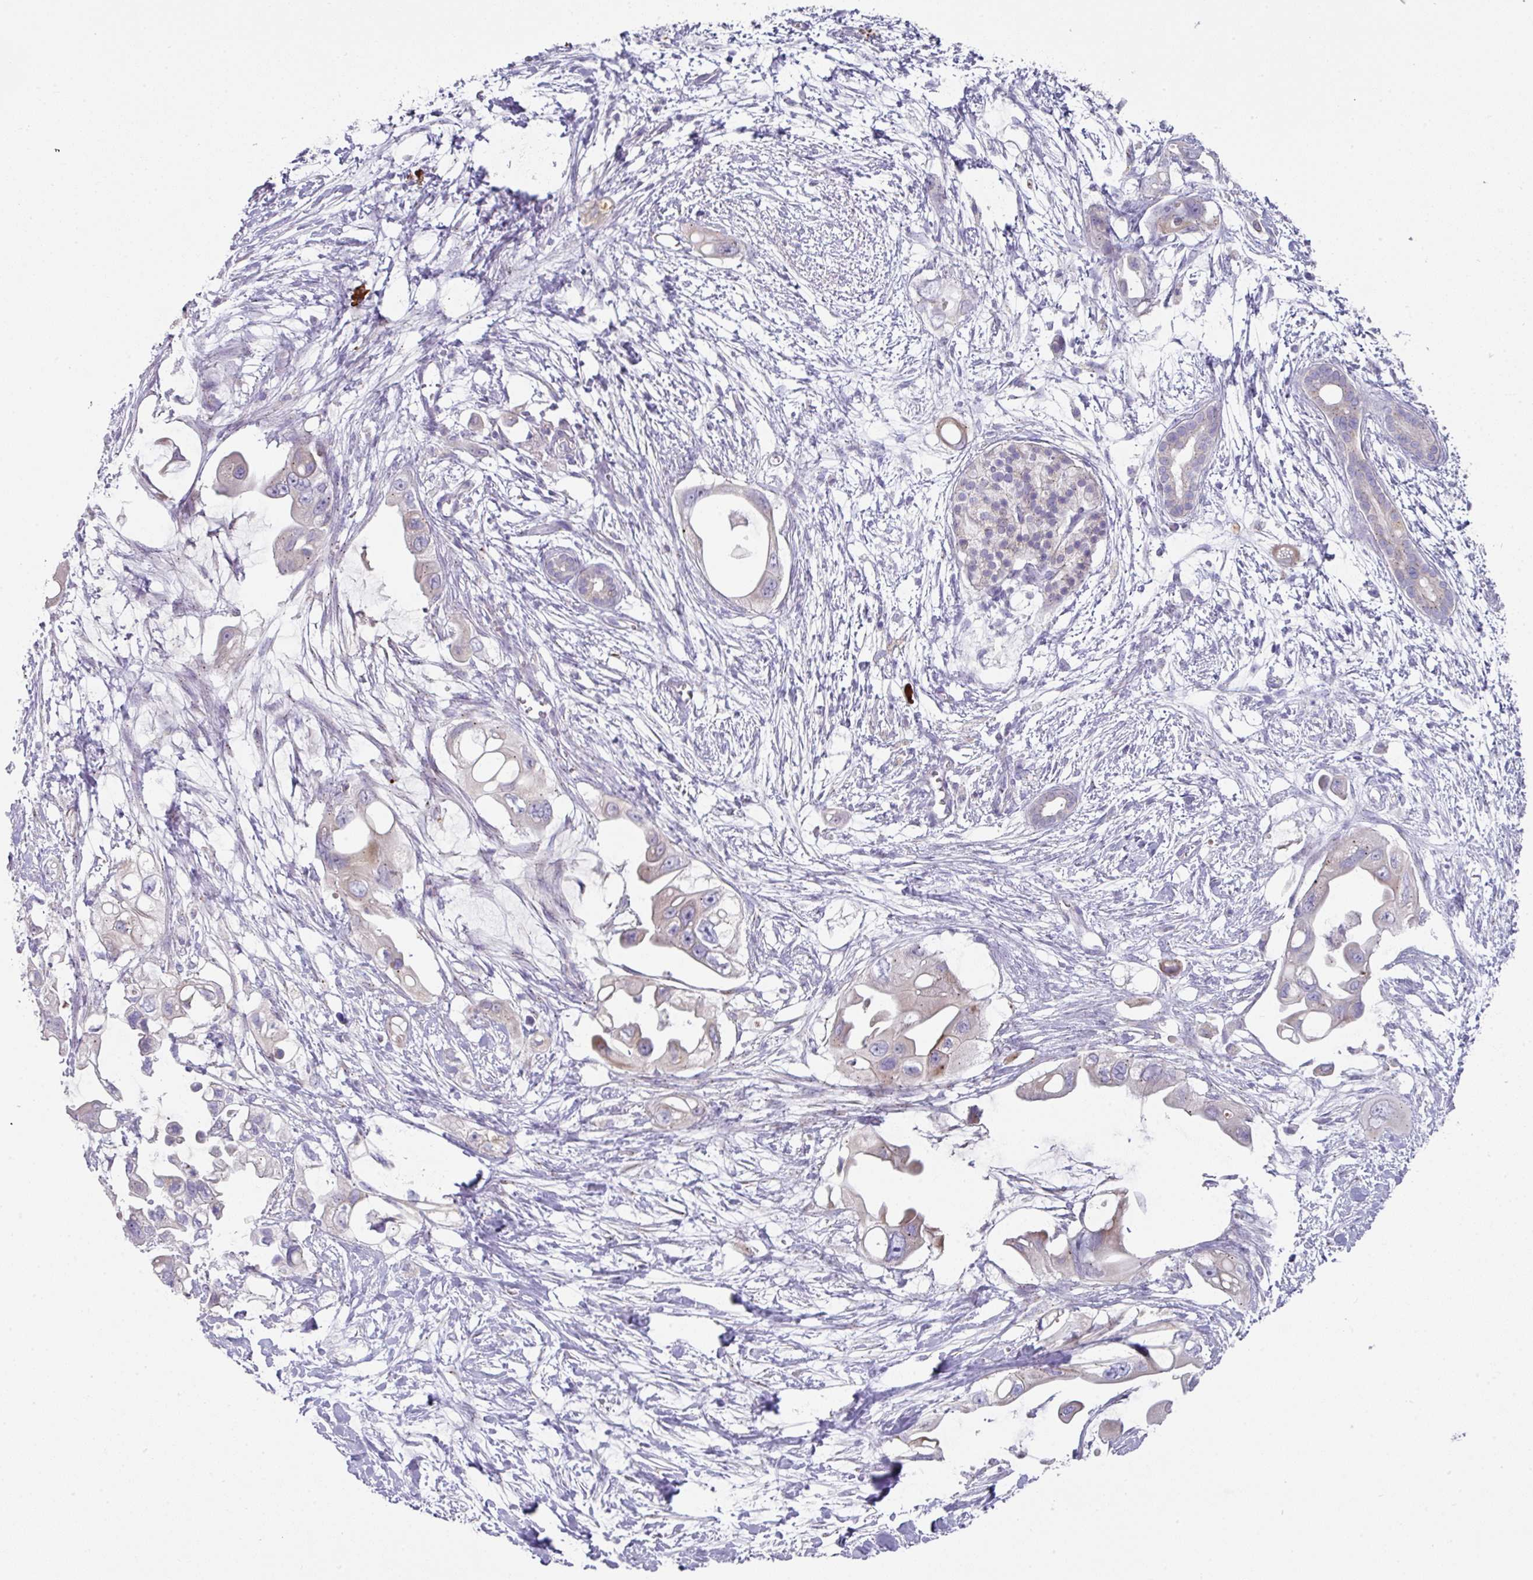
{"staining": {"intensity": "weak", "quantity": "<25%", "location": "cytoplasmic/membranous"}, "tissue": "pancreatic cancer", "cell_type": "Tumor cells", "image_type": "cancer", "snomed": [{"axis": "morphology", "description": "Adenocarcinoma, NOS"}, {"axis": "topography", "description": "Pancreas"}], "caption": "IHC histopathology image of neoplastic tissue: human pancreatic cancer (adenocarcinoma) stained with DAB demonstrates no significant protein staining in tumor cells.", "gene": "IL4R", "patient": {"sex": "male", "age": 61}}